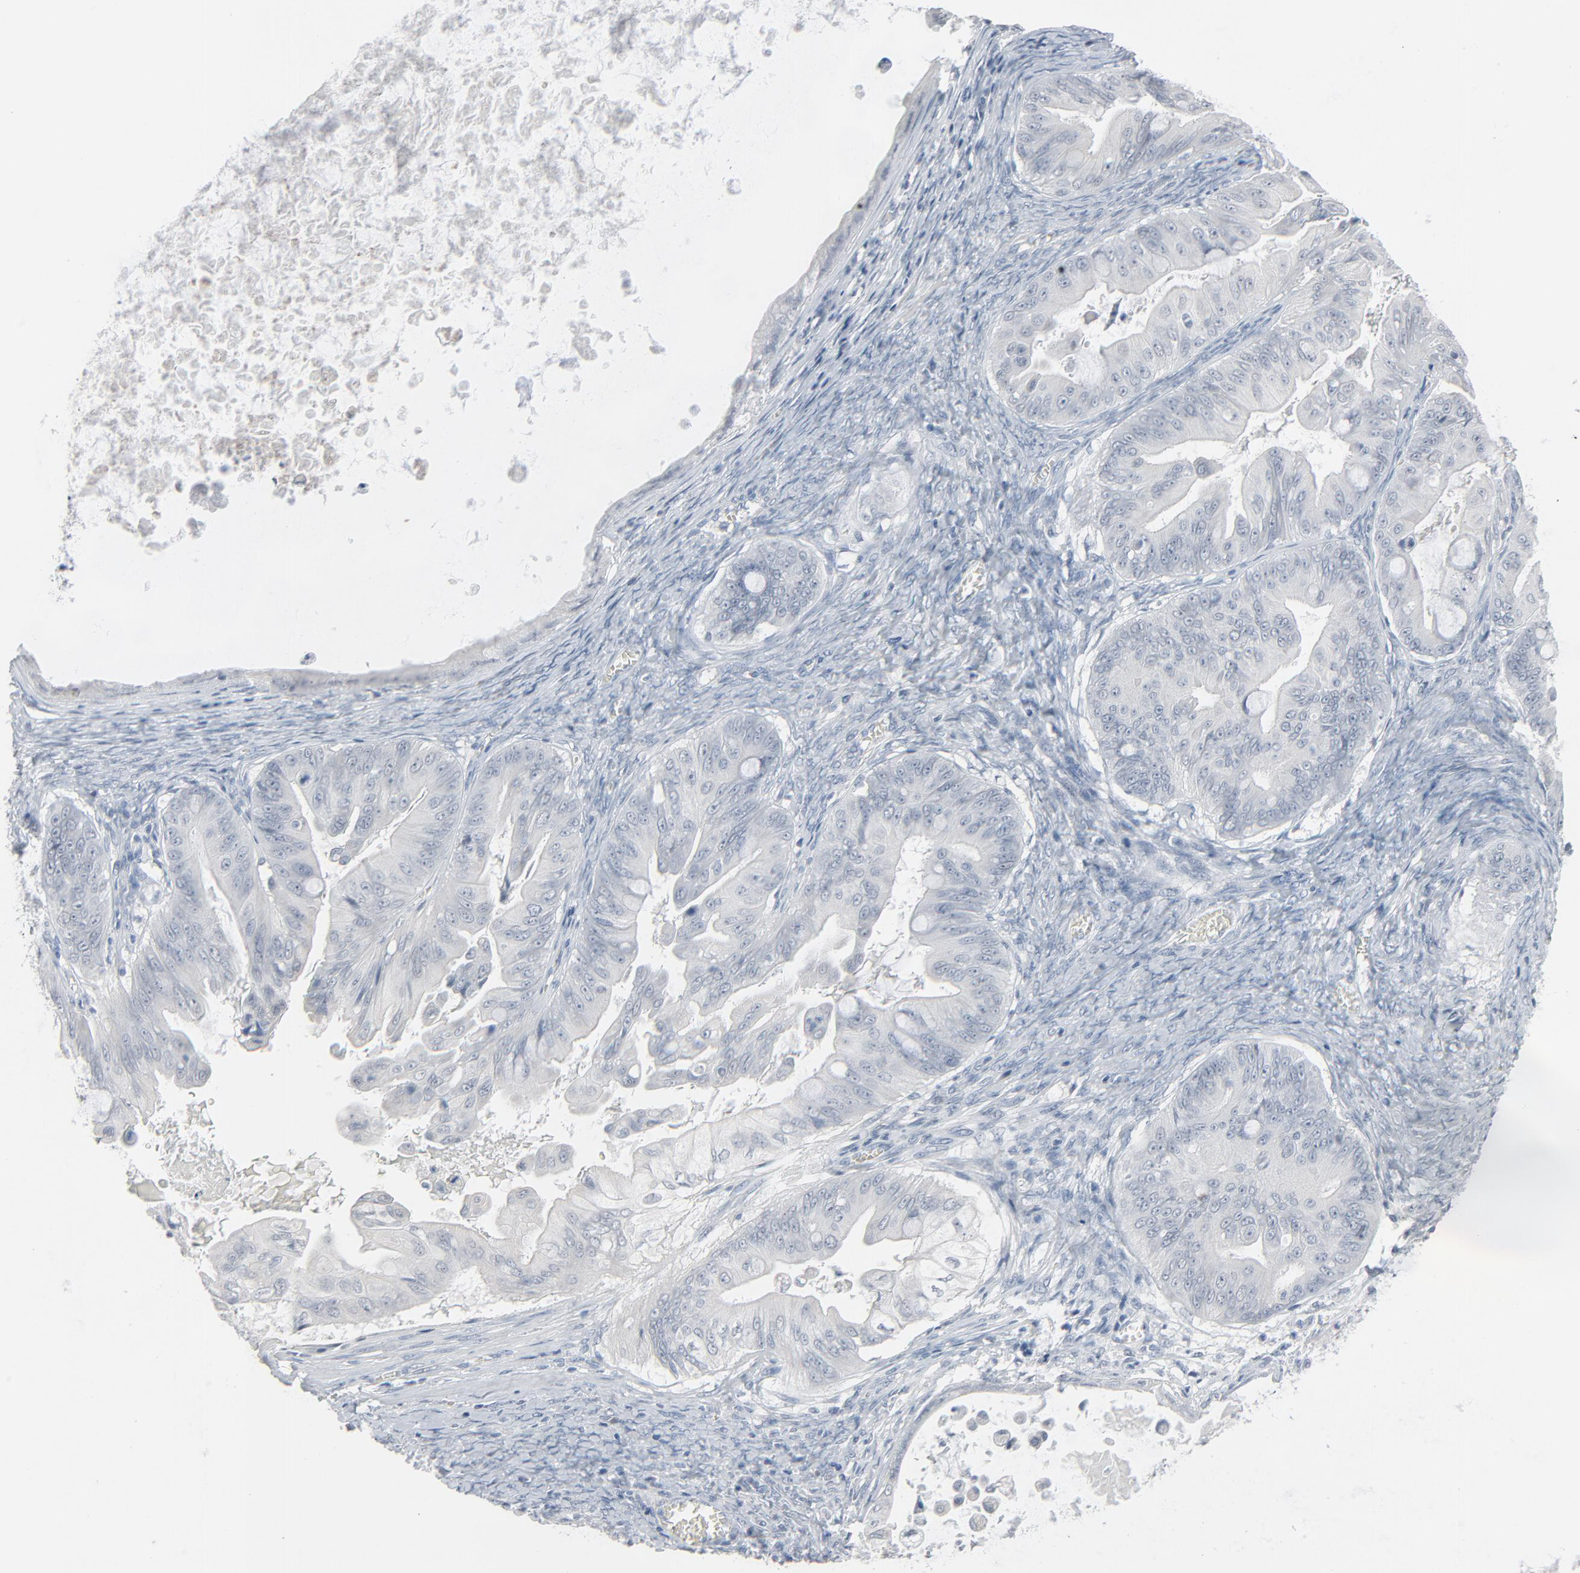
{"staining": {"intensity": "negative", "quantity": "none", "location": "none"}, "tissue": "ovarian cancer", "cell_type": "Tumor cells", "image_type": "cancer", "snomed": [{"axis": "morphology", "description": "Cystadenocarcinoma, mucinous, NOS"}, {"axis": "topography", "description": "Ovary"}], "caption": "The histopathology image reveals no staining of tumor cells in ovarian cancer. Brightfield microscopy of immunohistochemistry (IHC) stained with DAB (brown) and hematoxylin (blue), captured at high magnification.", "gene": "SAGE1", "patient": {"sex": "female", "age": 37}}